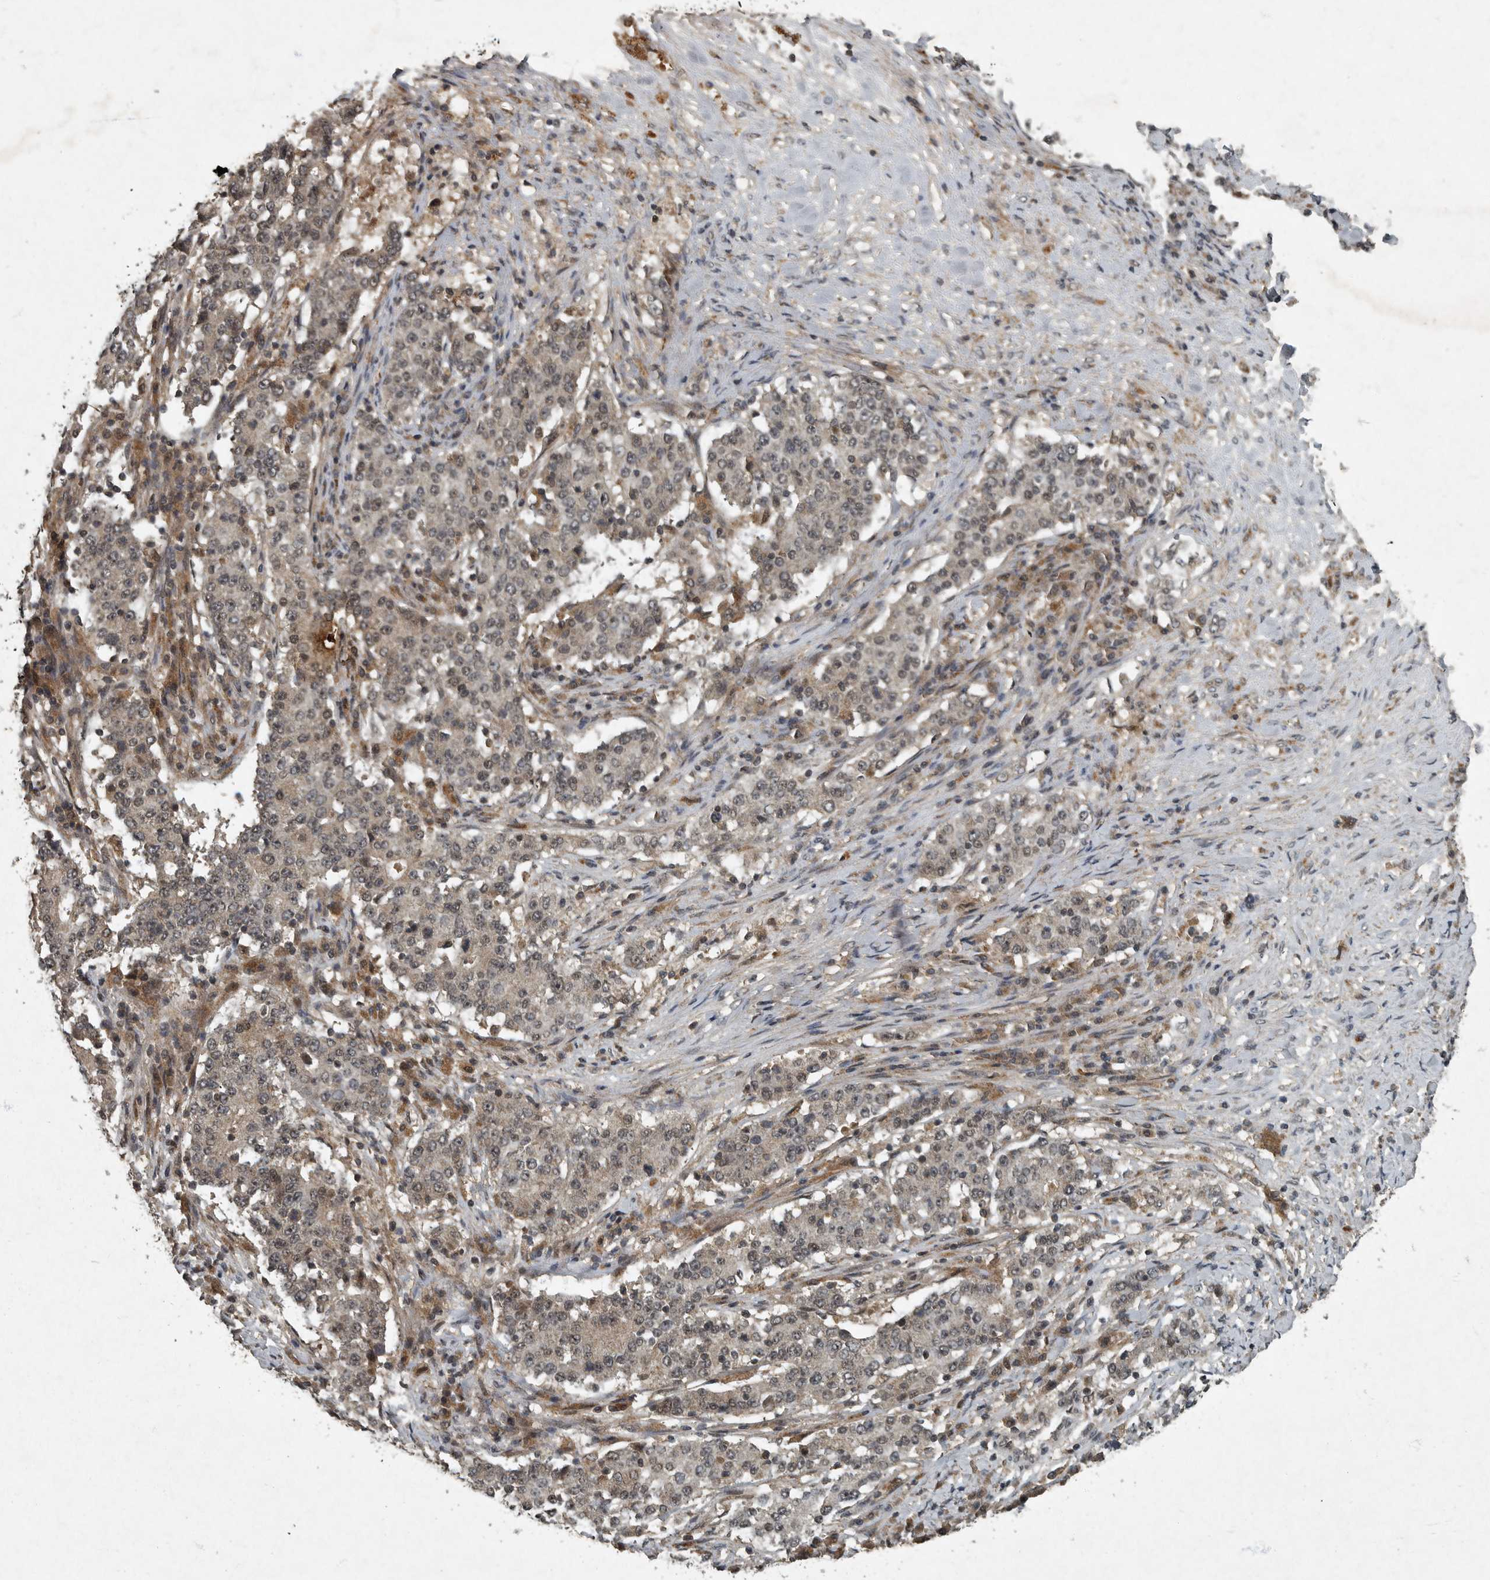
{"staining": {"intensity": "weak", "quantity": "25%-75%", "location": "cytoplasmic/membranous,nuclear"}, "tissue": "stomach cancer", "cell_type": "Tumor cells", "image_type": "cancer", "snomed": [{"axis": "morphology", "description": "Adenocarcinoma, NOS"}, {"axis": "topography", "description": "Stomach"}], "caption": "Tumor cells show low levels of weak cytoplasmic/membranous and nuclear positivity in about 25%-75% of cells in stomach cancer (adenocarcinoma).", "gene": "FOXO1", "patient": {"sex": "male", "age": 59}}